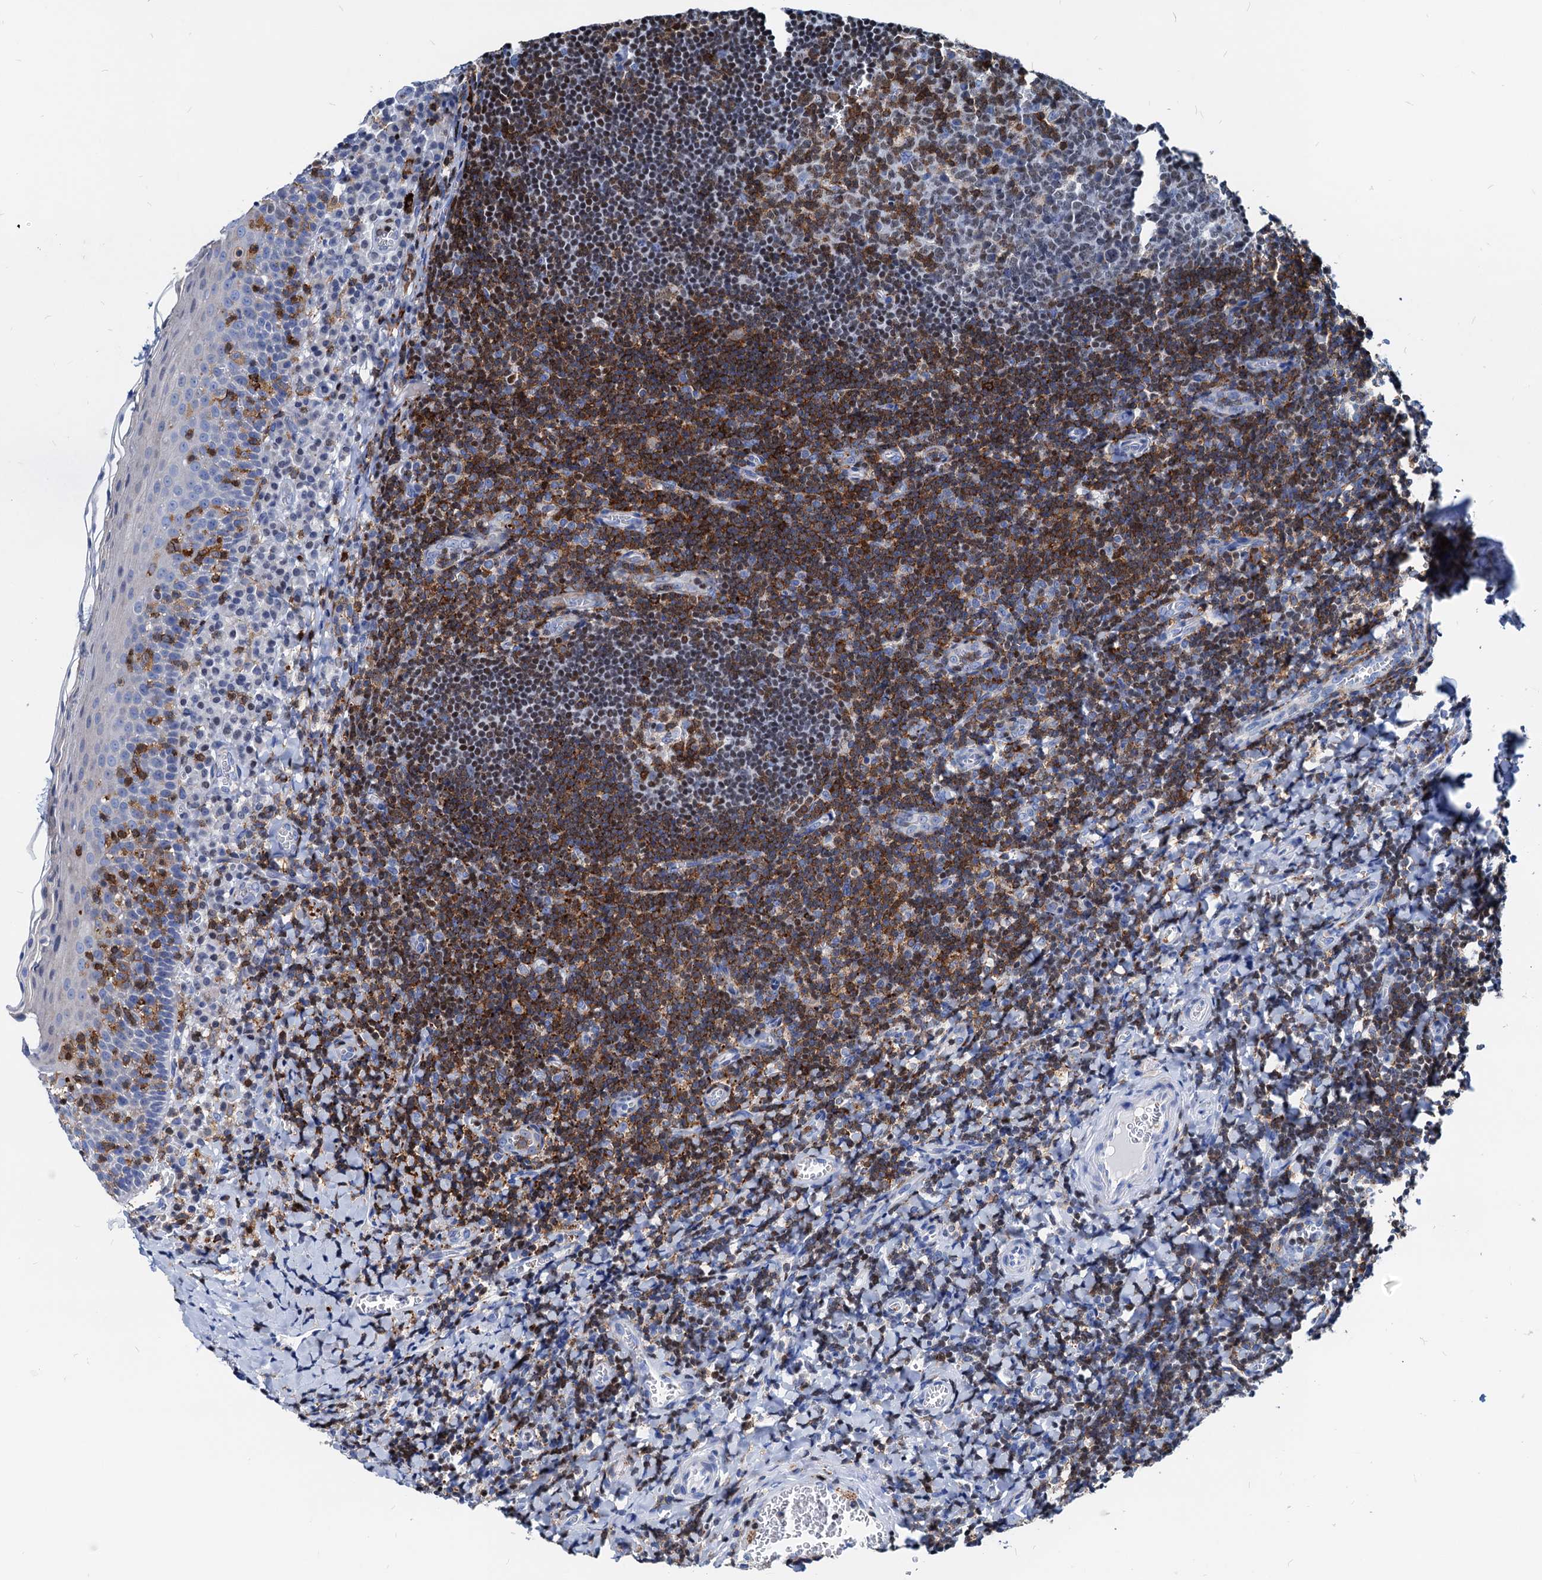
{"staining": {"intensity": "moderate", "quantity": "<25%", "location": "cytoplasmic/membranous"}, "tissue": "tonsil", "cell_type": "Germinal center cells", "image_type": "normal", "snomed": [{"axis": "morphology", "description": "Normal tissue, NOS"}, {"axis": "topography", "description": "Tonsil"}], "caption": "Brown immunohistochemical staining in normal human tonsil displays moderate cytoplasmic/membranous positivity in approximately <25% of germinal center cells.", "gene": "LCP2", "patient": {"sex": "male", "age": 27}}